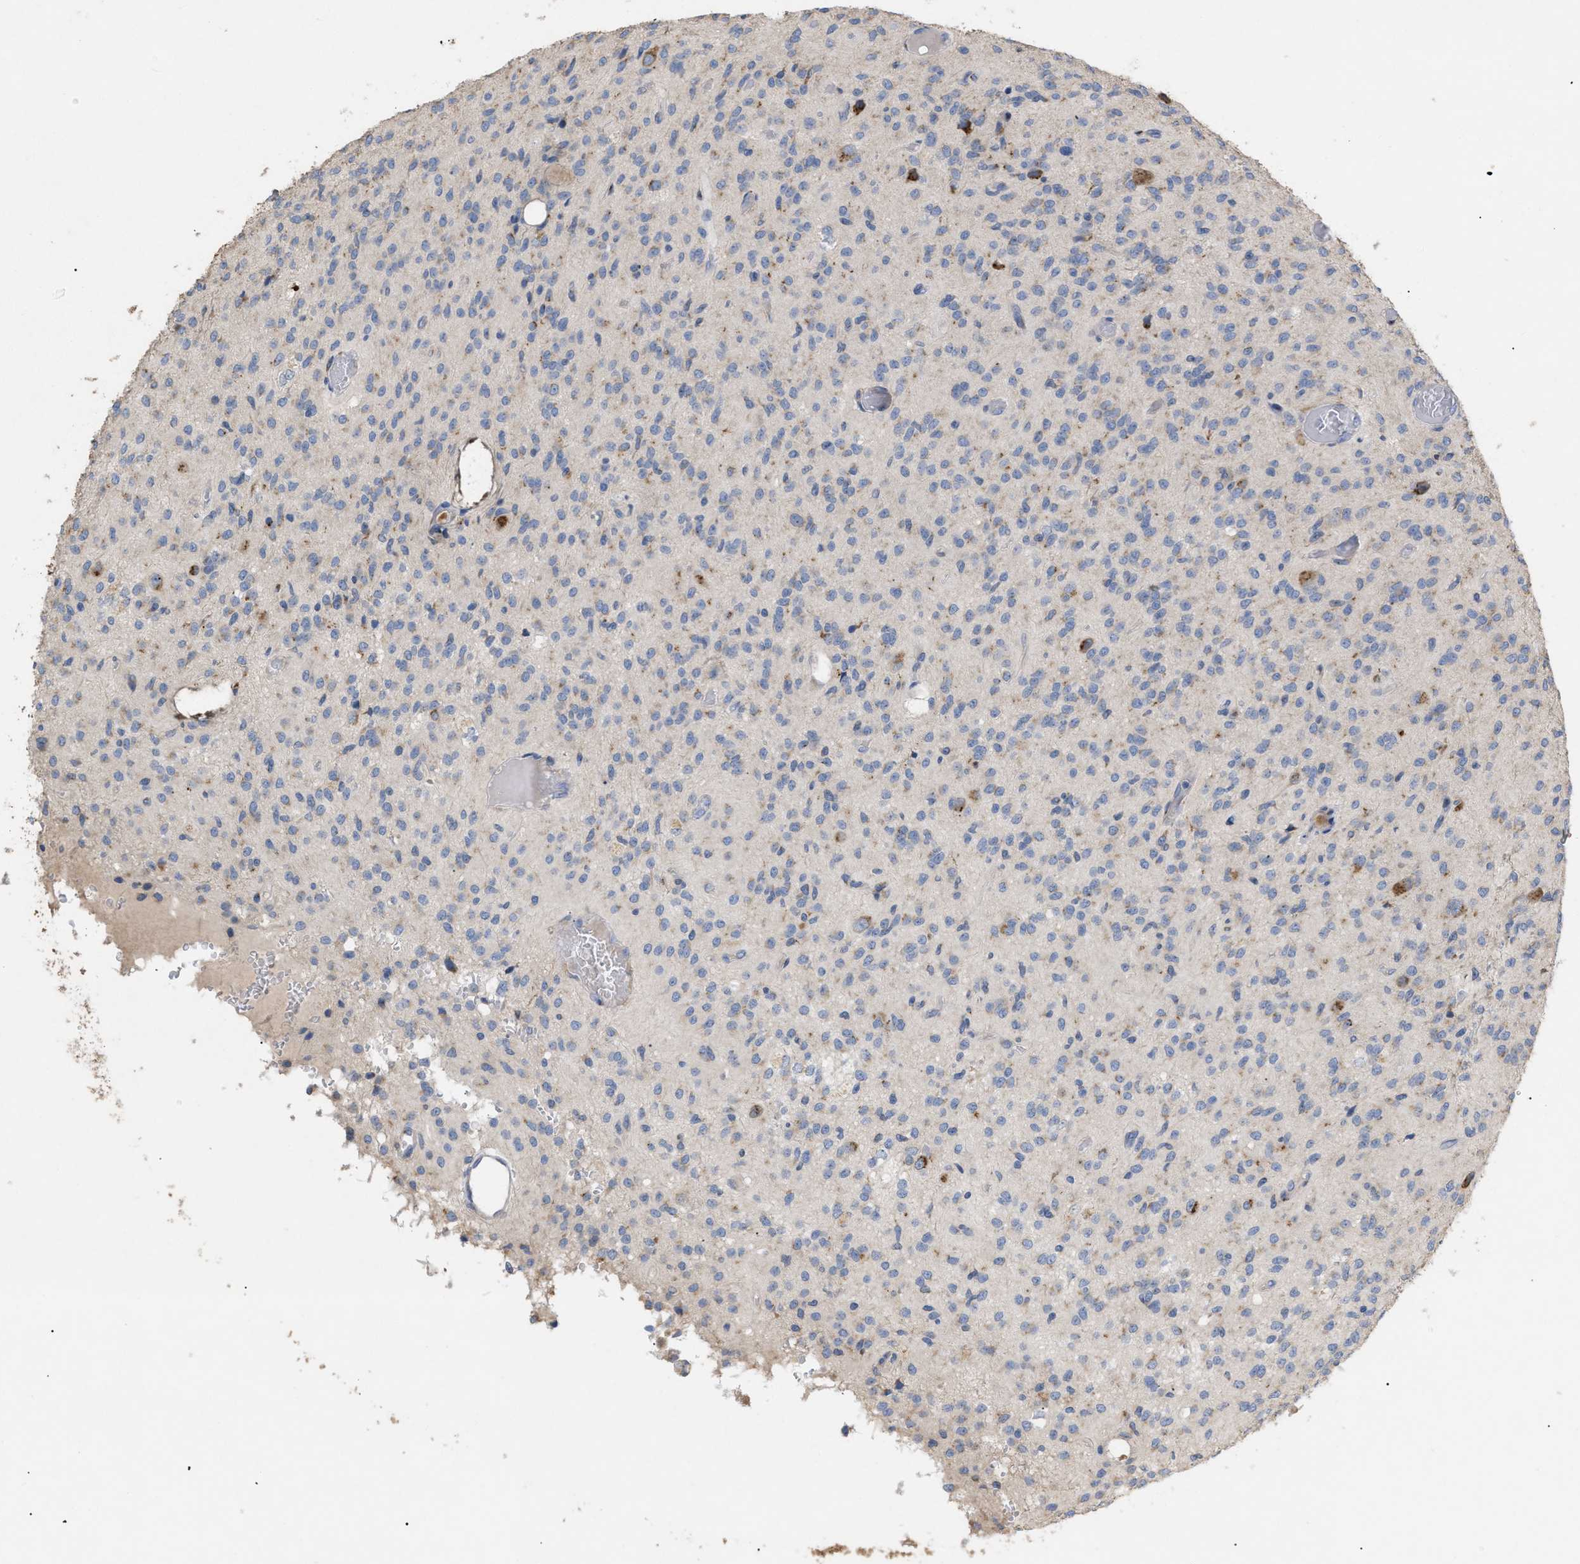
{"staining": {"intensity": "strong", "quantity": "<25%", "location": "cytoplasmic/membranous"}, "tissue": "glioma", "cell_type": "Tumor cells", "image_type": "cancer", "snomed": [{"axis": "morphology", "description": "Glioma, malignant, High grade"}, {"axis": "topography", "description": "Brain"}], "caption": "High-grade glioma (malignant) stained with immunohistochemistry shows strong cytoplasmic/membranous positivity in approximately <25% of tumor cells.", "gene": "SLC50A1", "patient": {"sex": "female", "age": 59}}